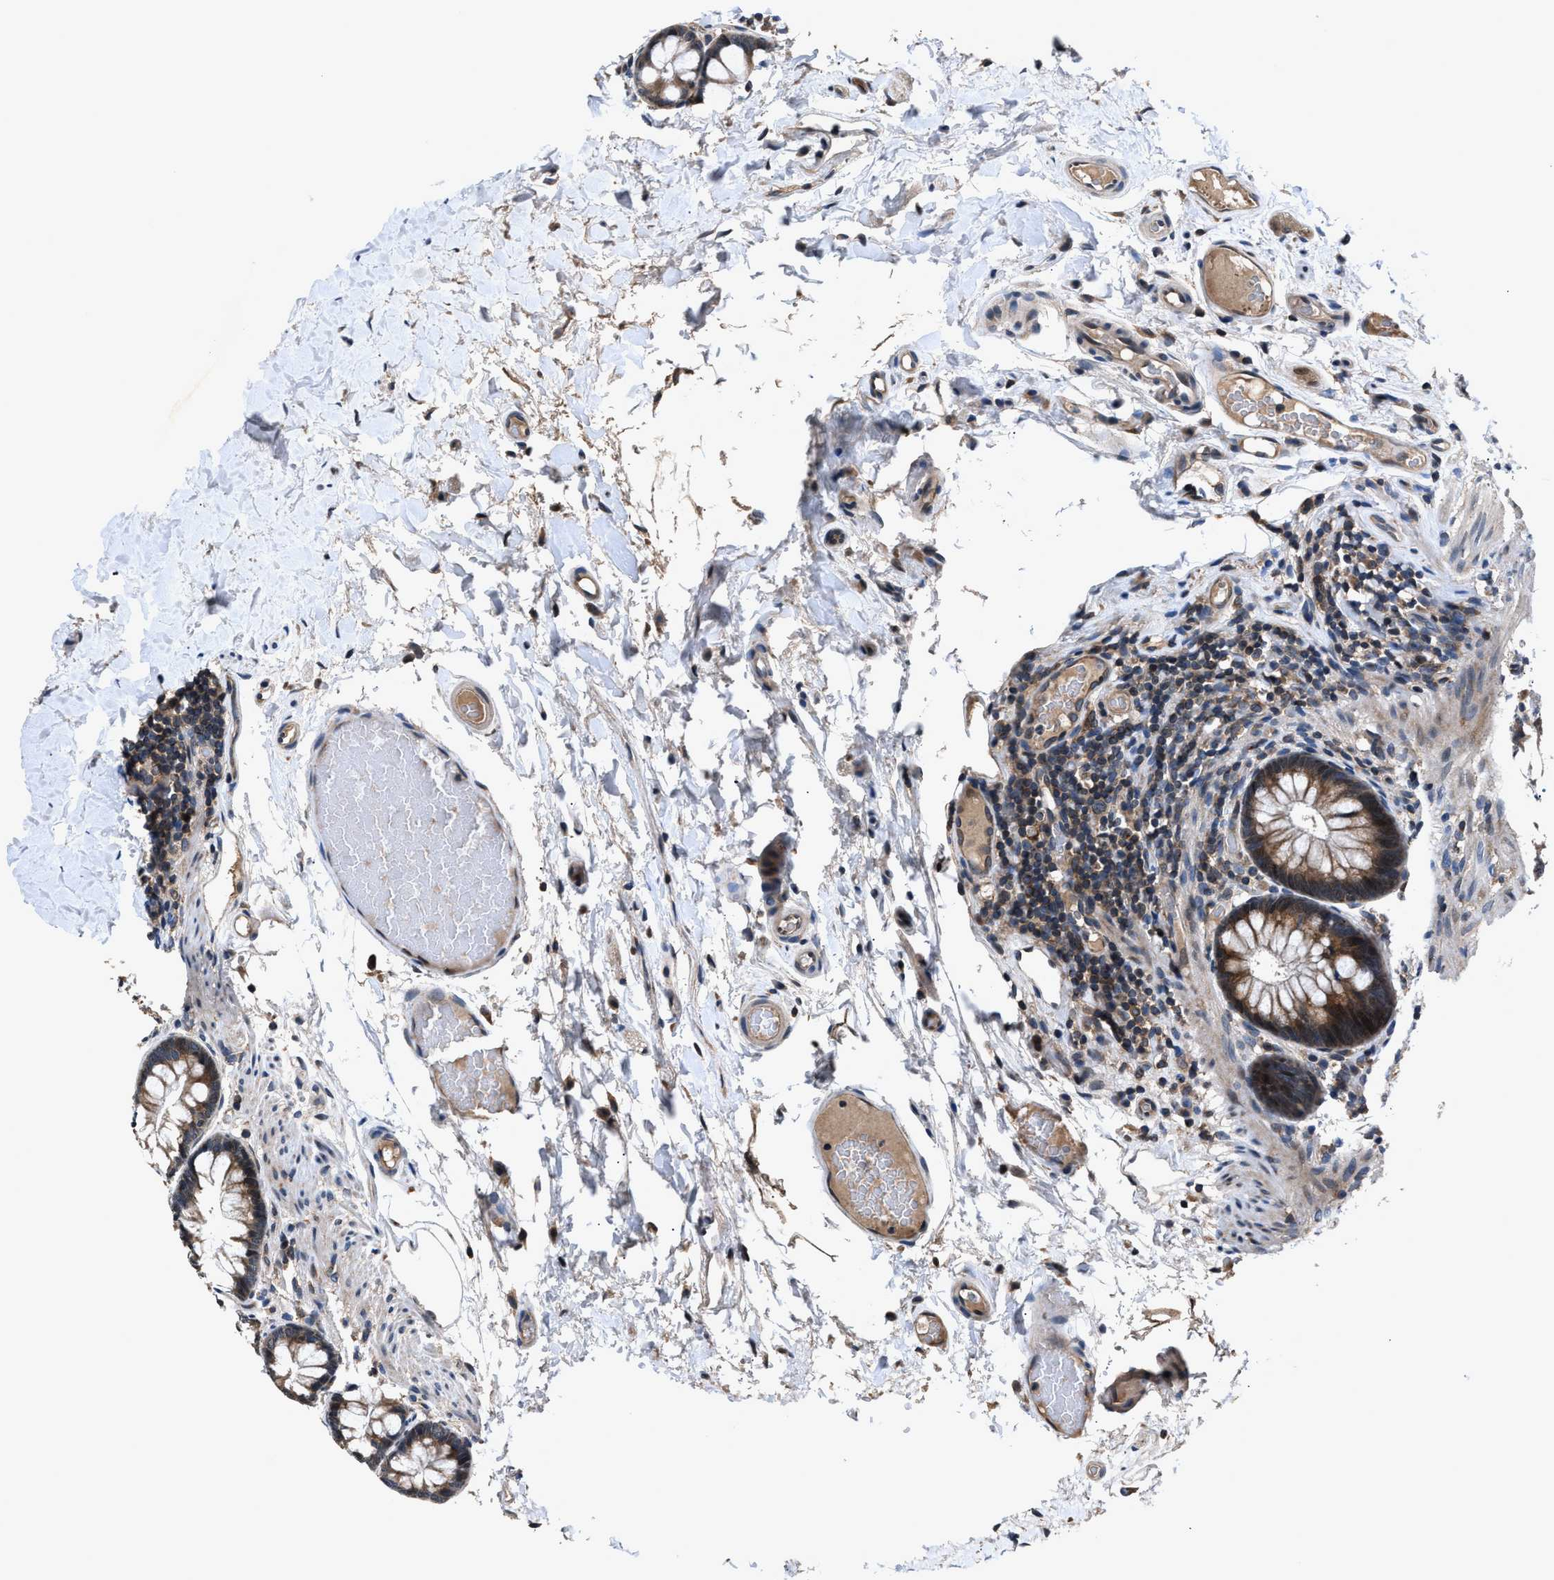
{"staining": {"intensity": "moderate", "quantity": ">75%", "location": "cytoplasmic/membranous,nuclear"}, "tissue": "colon", "cell_type": "Endothelial cells", "image_type": "normal", "snomed": [{"axis": "morphology", "description": "Normal tissue, NOS"}, {"axis": "topography", "description": "Colon"}], "caption": "Colon stained with immunohistochemistry displays moderate cytoplasmic/membranous,nuclear staining in about >75% of endothelial cells. Immunohistochemistry (ihc) stains the protein of interest in brown and the nuclei are stained blue.", "gene": "TNRC18", "patient": {"sex": "female", "age": 56}}